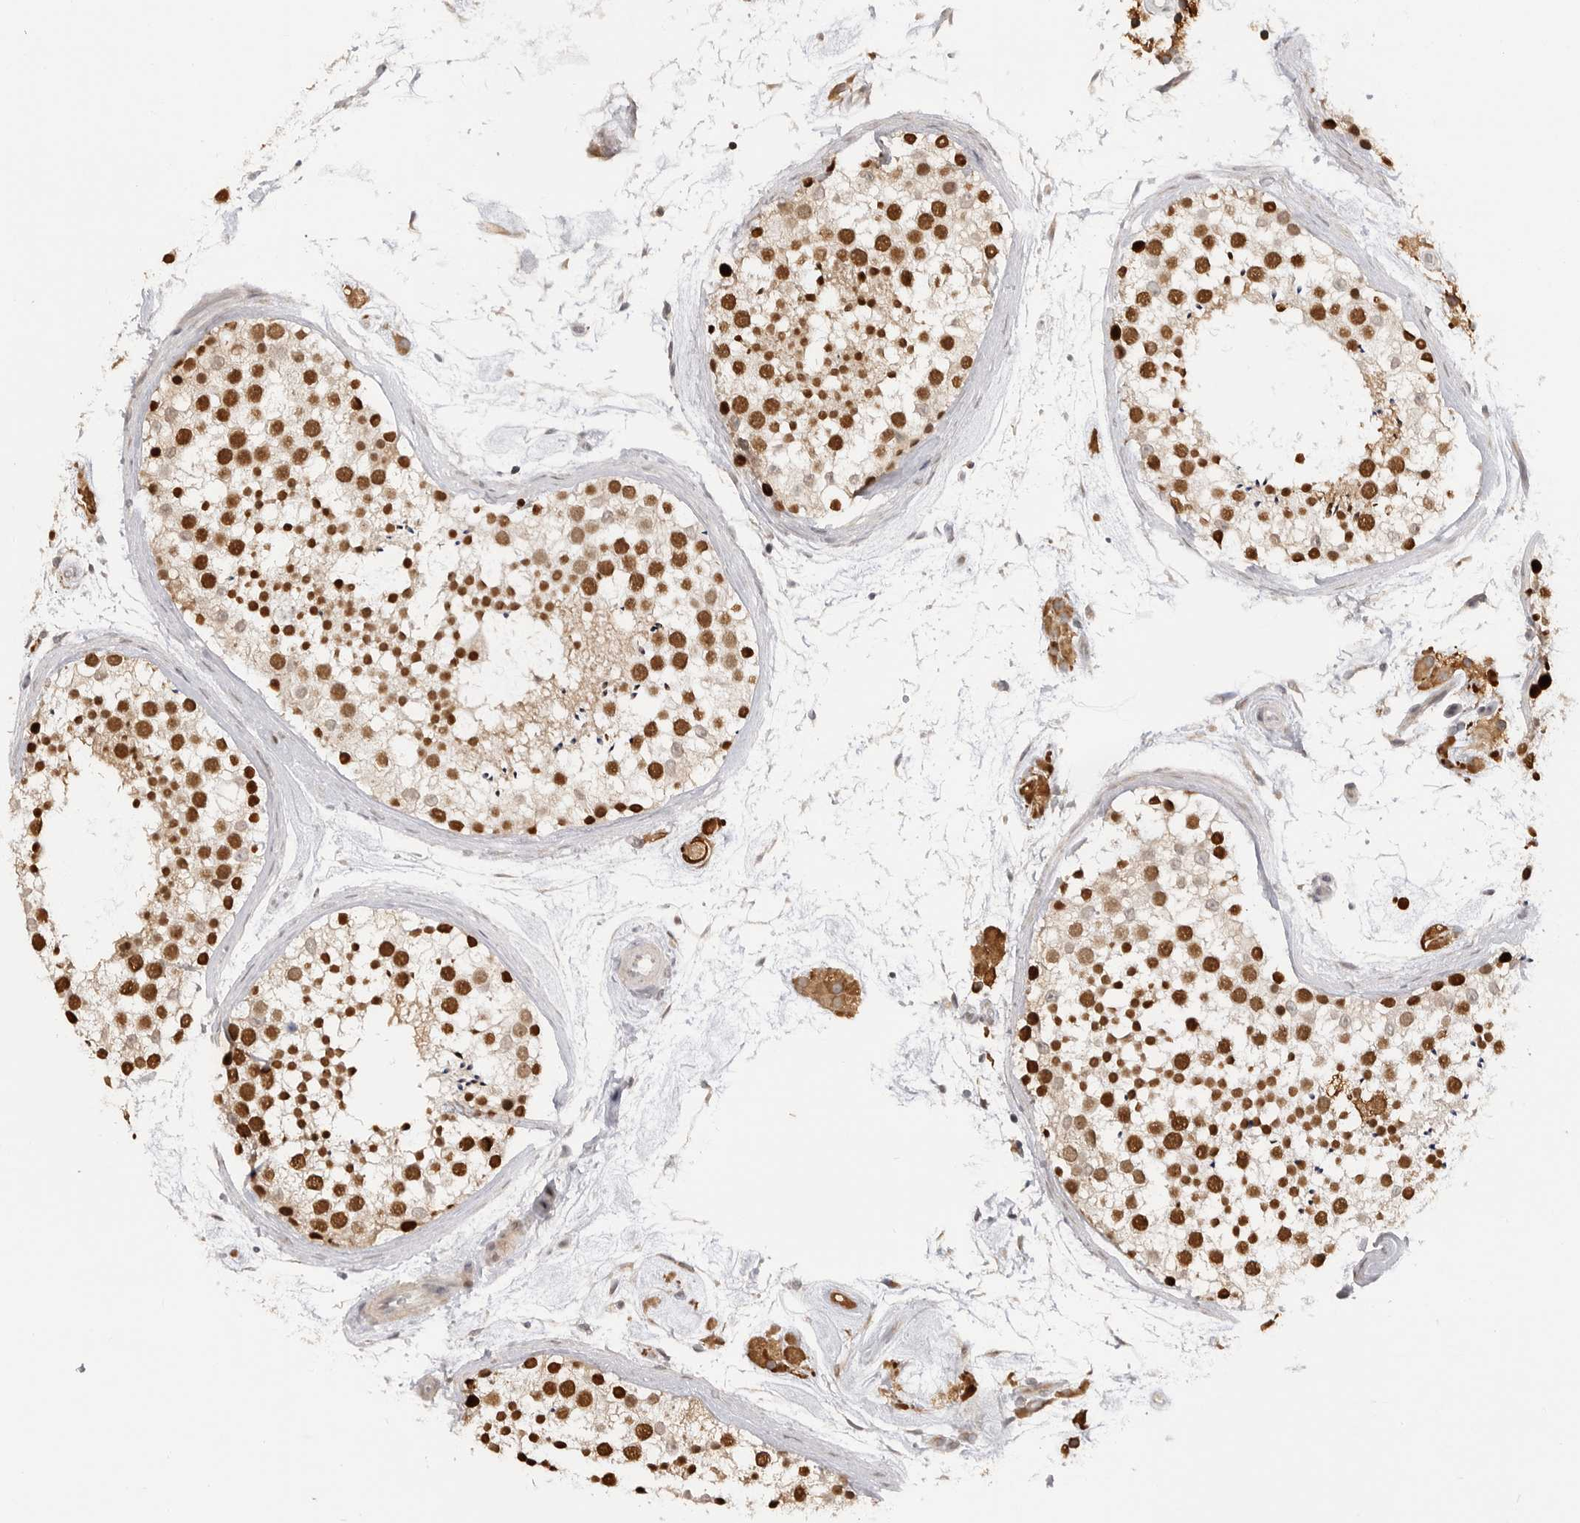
{"staining": {"intensity": "strong", "quantity": ">75%", "location": "nuclear"}, "tissue": "testis", "cell_type": "Cells in seminiferous ducts", "image_type": "normal", "snomed": [{"axis": "morphology", "description": "Normal tissue, NOS"}, {"axis": "topography", "description": "Testis"}], "caption": "Immunohistochemistry of normal testis demonstrates high levels of strong nuclear staining in approximately >75% of cells in seminiferous ducts.", "gene": "GGT6", "patient": {"sex": "male", "age": 46}}